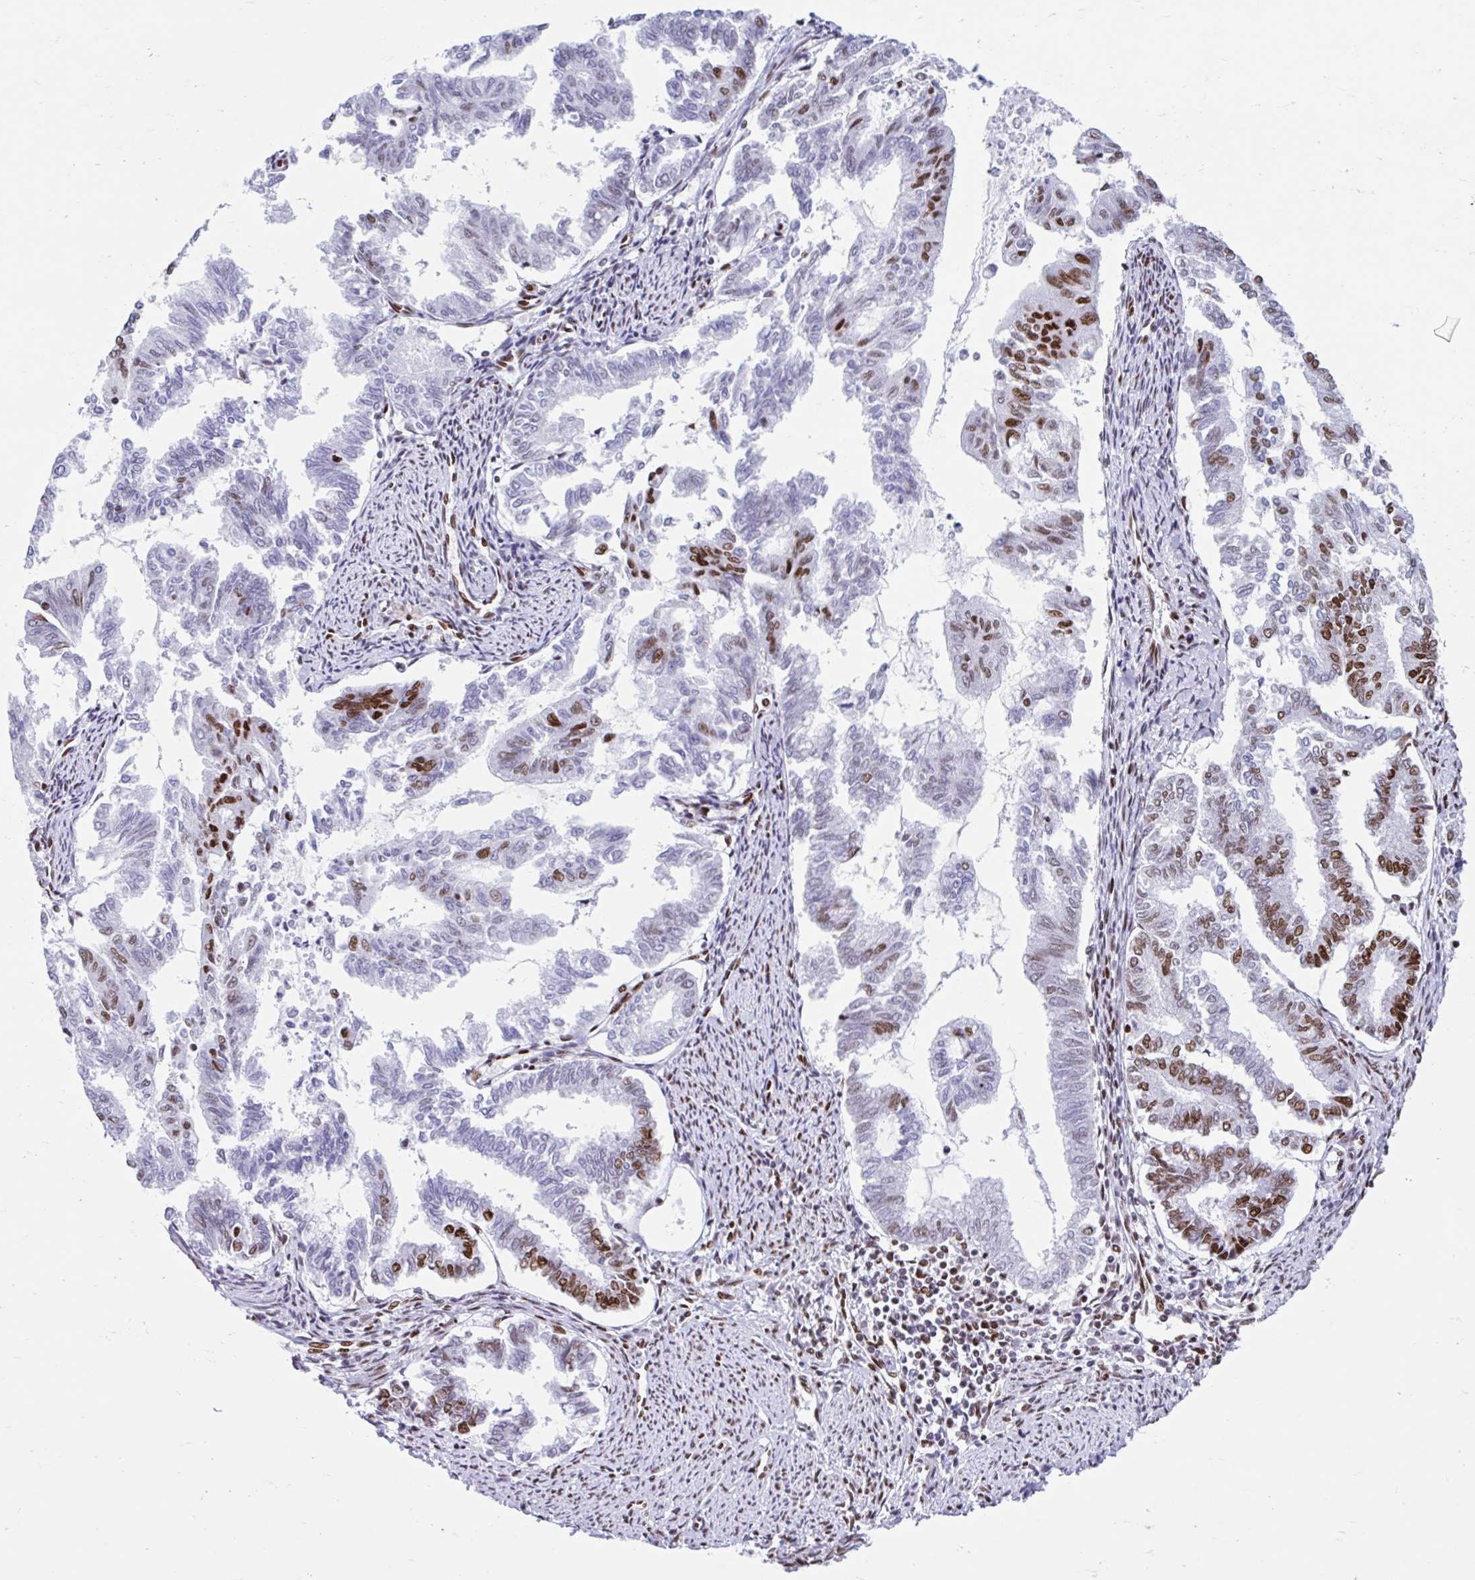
{"staining": {"intensity": "moderate", "quantity": "25%-75%", "location": "nuclear"}, "tissue": "endometrial cancer", "cell_type": "Tumor cells", "image_type": "cancer", "snomed": [{"axis": "morphology", "description": "Adenocarcinoma, NOS"}, {"axis": "topography", "description": "Endometrium"}], "caption": "Moderate nuclear protein expression is identified in approximately 25%-75% of tumor cells in endometrial cancer. The protein is stained brown, and the nuclei are stained in blue (DAB IHC with brightfield microscopy, high magnification).", "gene": "KHDRBS1", "patient": {"sex": "female", "age": 79}}